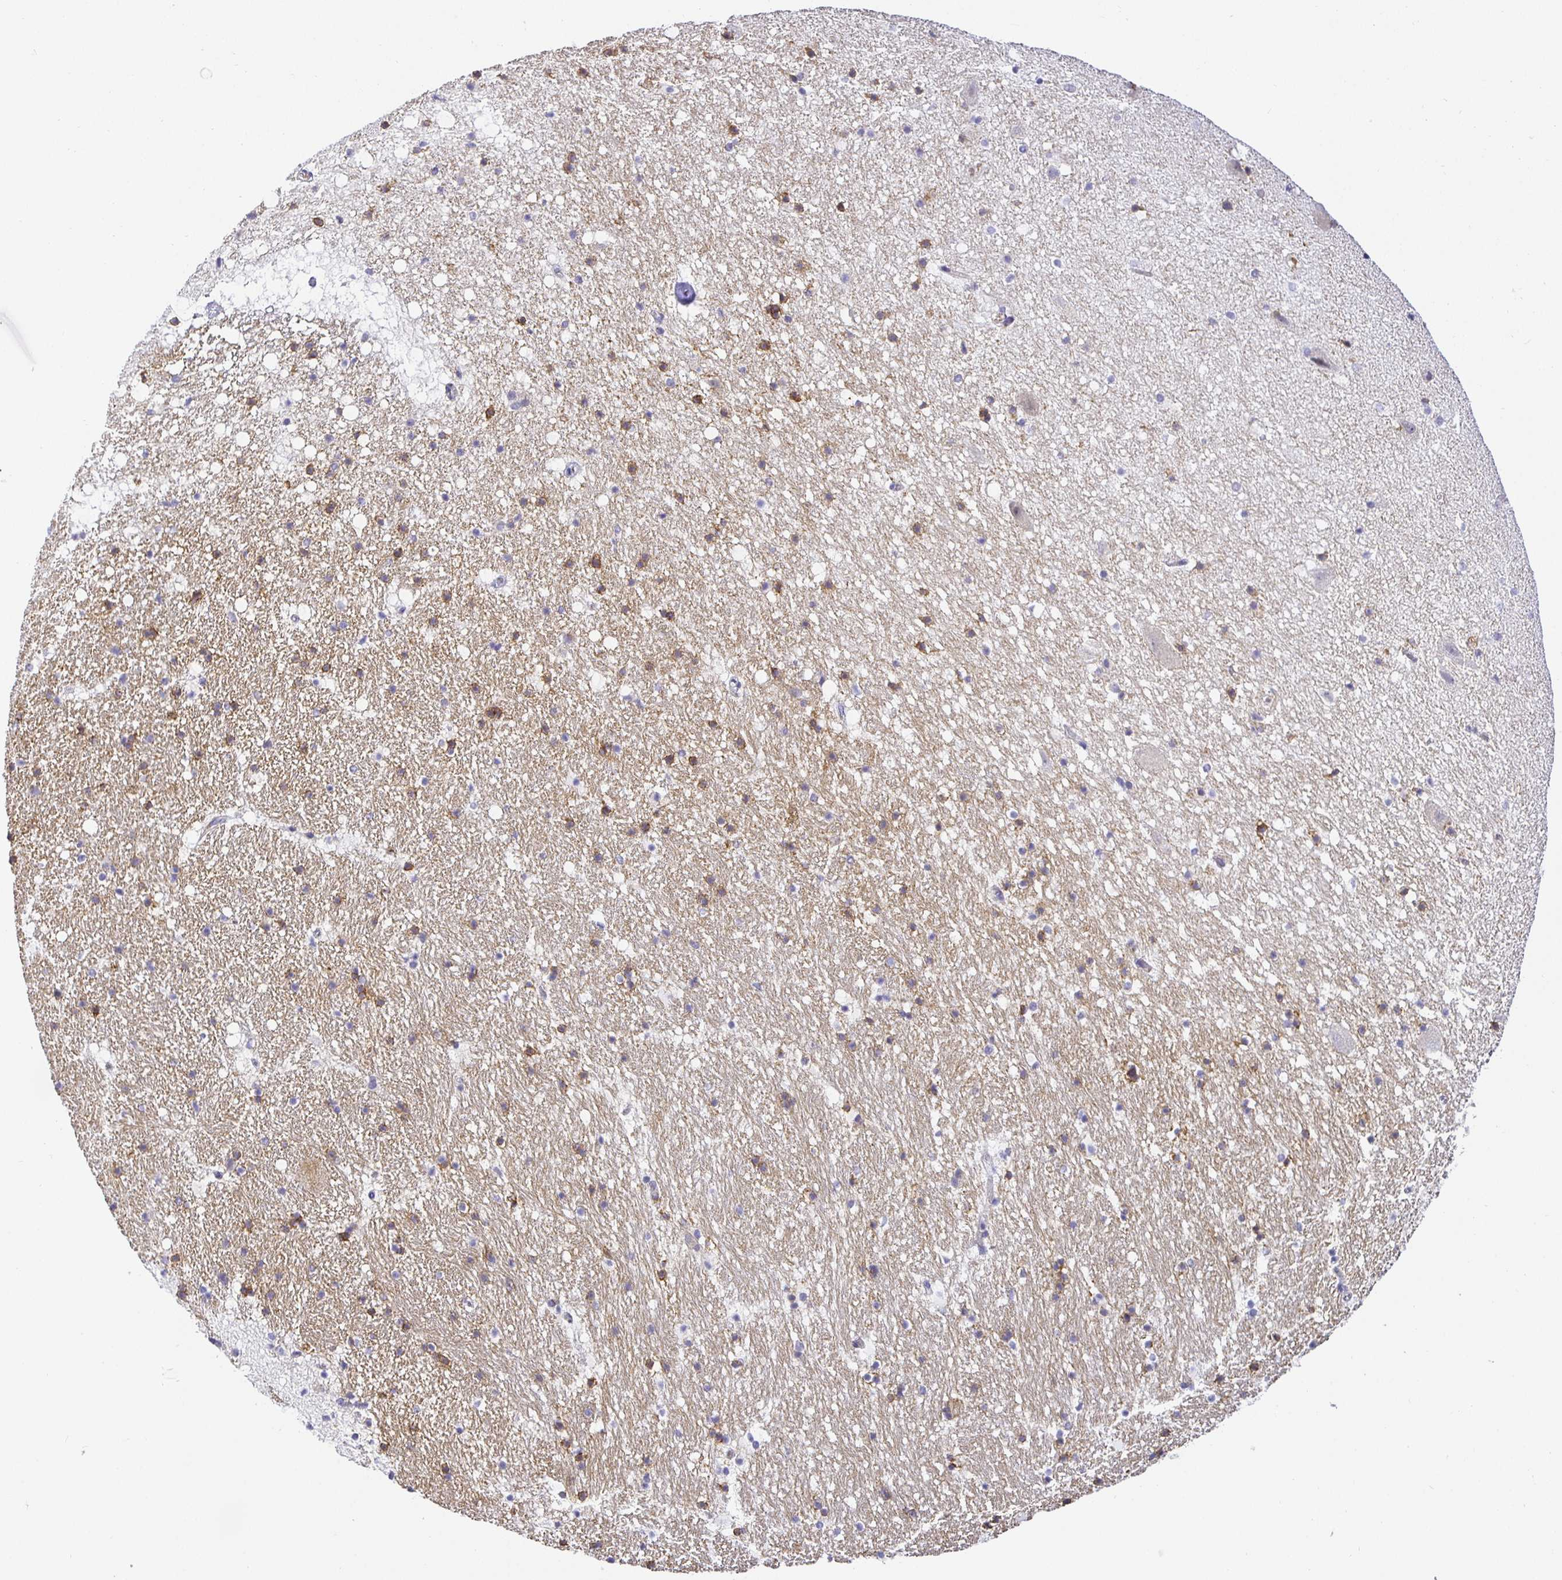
{"staining": {"intensity": "strong", "quantity": "25%-75%", "location": "cytoplasmic/membranous"}, "tissue": "hippocampus", "cell_type": "Glial cells", "image_type": "normal", "snomed": [{"axis": "morphology", "description": "Normal tissue, NOS"}, {"axis": "topography", "description": "Hippocampus"}], "caption": "Immunohistochemical staining of unremarkable hippocampus exhibits strong cytoplasmic/membranous protein expression in about 25%-75% of glial cells.", "gene": "OPALIN", "patient": {"sex": "female", "age": 42}}